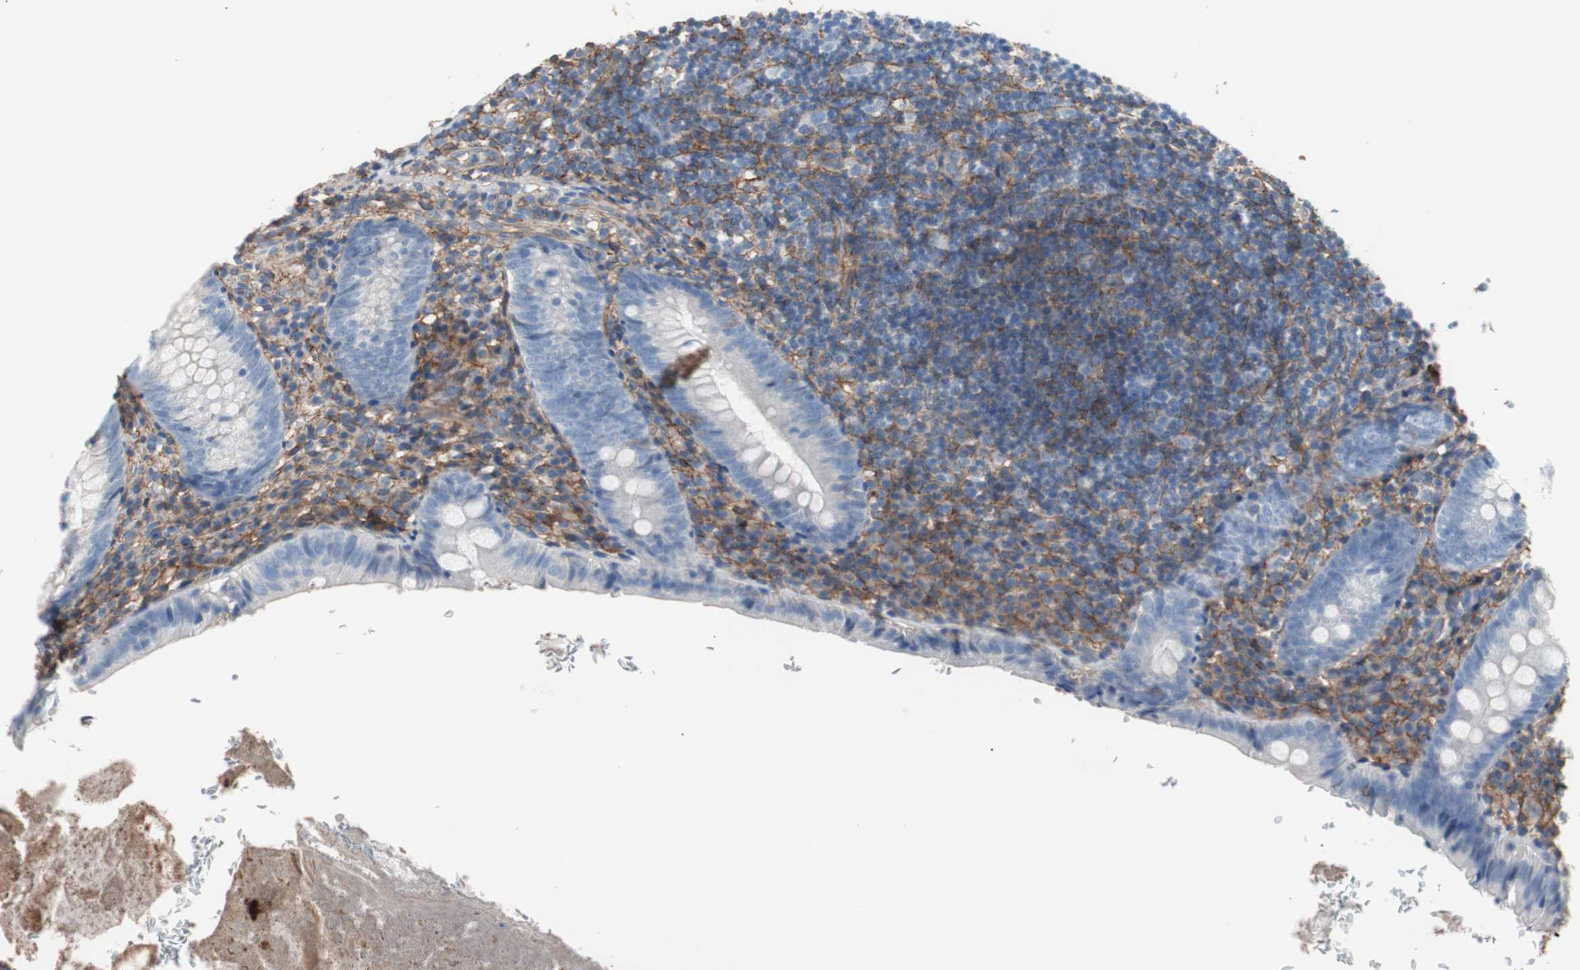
{"staining": {"intensity": "negative", "quantity": "none", "location": "none"}, "tissue": "appendix", "cell_type": "Glandular cells", "image_type": "normal", "snomed": [{"axis": "morphology", "description": "Normal tissue, NOS"}, {"axis": "topography", "description": "Appendix"}], "caption": "This is an immunohistochemistry (IHC) histopathology image of unremarkable appendix. There is no staining in glandular cells.", "gene": "CD81", "patient": {"sex": "female", "age": 10}}